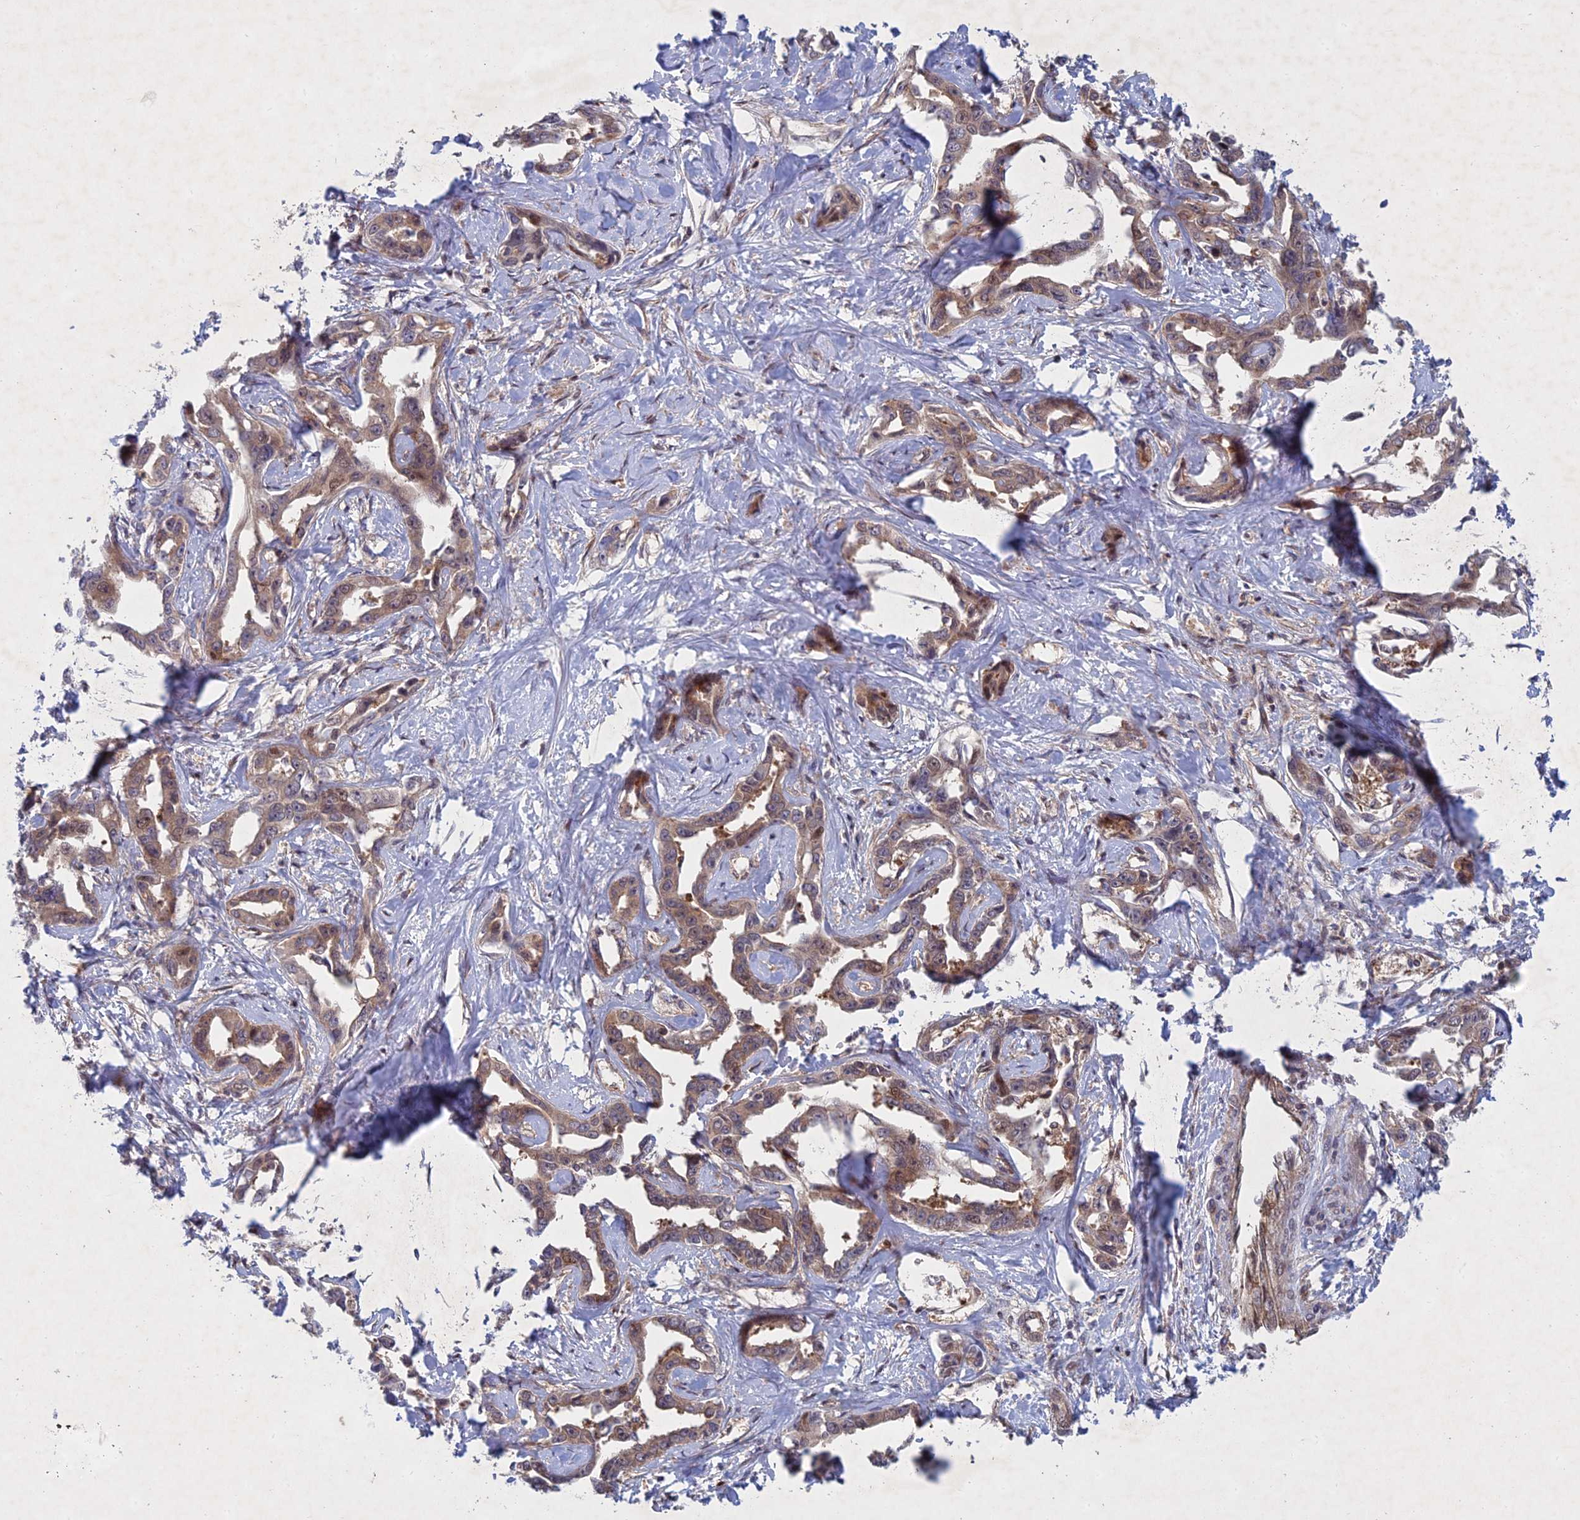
{"staining": {"intensity": "weak", "quantity": ">75%", "location": "cytoplasmic/membranous"}, "tissue": "liver cancer", "cell_type": "Tumor cells", "image_type": "cancer", "snomed": [{"axis": "morphology", "description": "Cholangiocarcinoma"}, {"axis": "topography", "description": "Liver"}], "caption": "High-power microscopy captured an immunohistochemistry photomicrograph of cholangiocarcinoma (liver), revealing weak cytoplasmic/membranous expression in approximately >75% of tumor cells.", "gene": "PTHLH", "patient": {"sex": "male", "age": 59}}